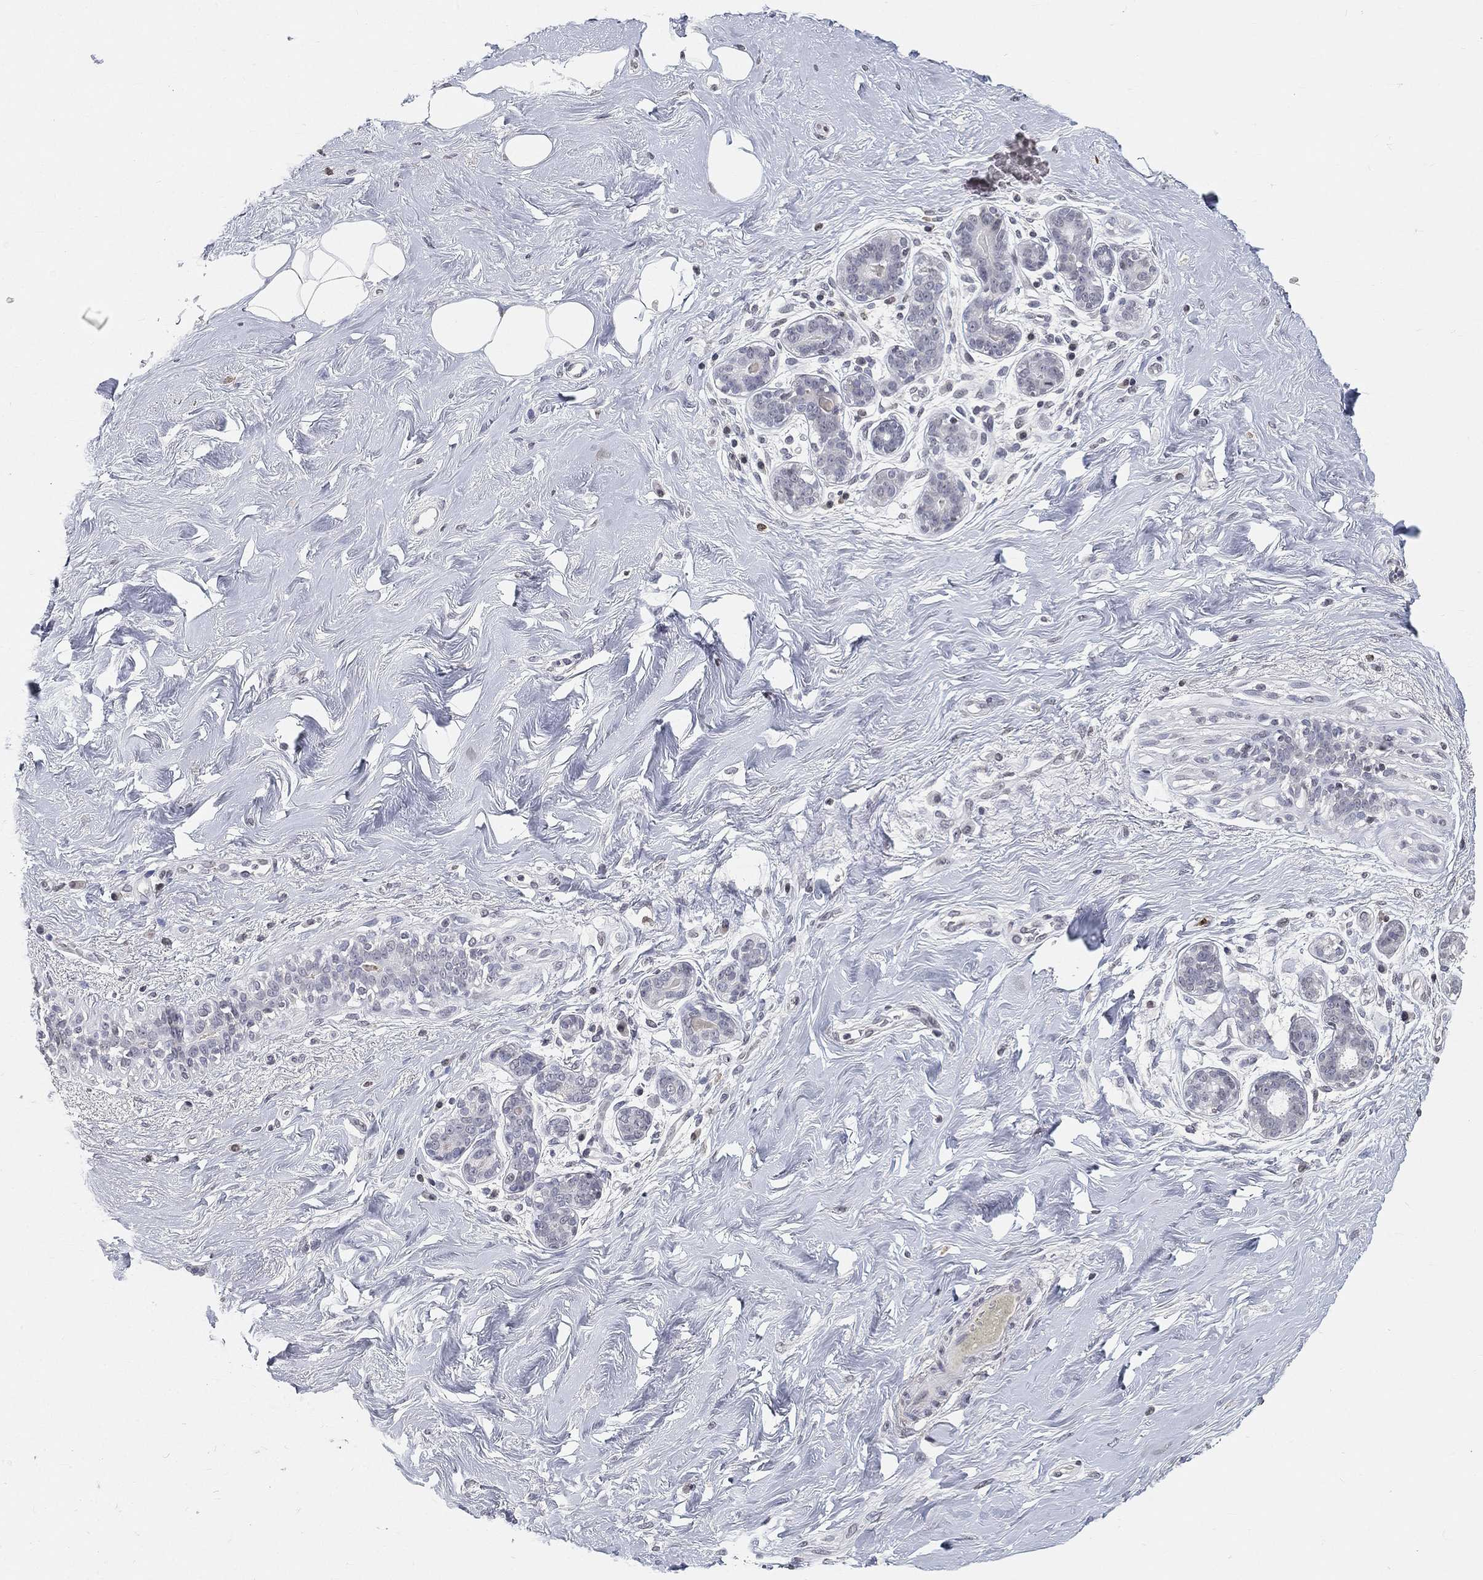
{"staining": {"intensity": "negative", "quantity": "none", "location": "none"}, "tissue": "breast", "cell_type": "Adipocytes", "image_type": "normal", "snomed": [{"axis": "morphology", "description": "Normal tissue, NOS"}, {"axis": "topography", "description": "Breast"}], "caption": "Photomicrograph shows no protein staining in adipocytes of benign breast.", "gene": "ARG1", "patient": {"sex": "female", "age": 43}}